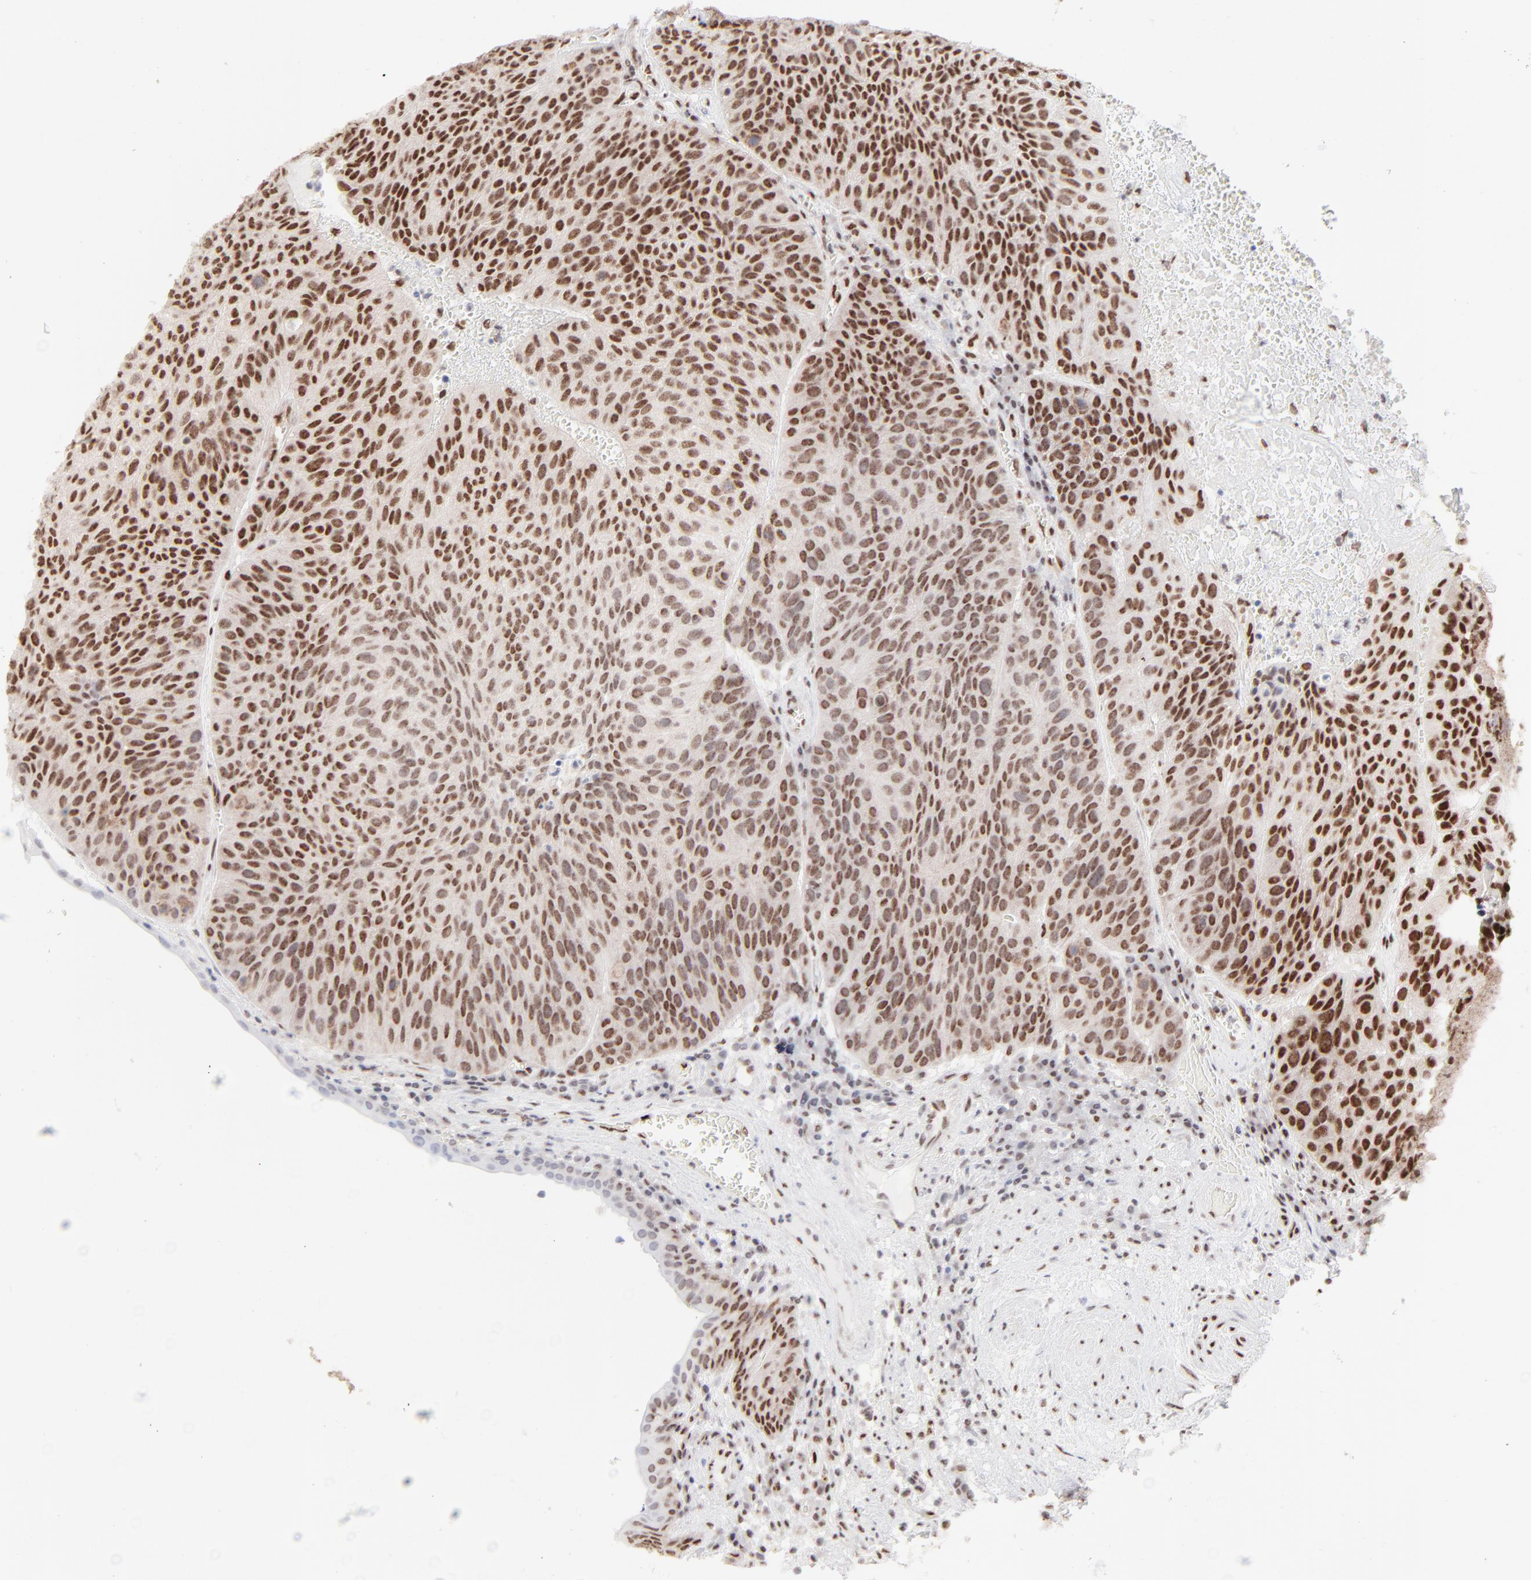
{"staining": {"intensity": "strong", "quantity": ">75%", "location": "nuclear"}, "tissue": "urothelial cancer", "cell_type": "Tumor cells", "image_type": "cancer", "snomed": [{"axis": "morphology", "description": "Urothelial carcinoma, High grade"}, {"axis": "topography", "description": "Urinary bladder"}], "caption": "Urothelial cancer stained for a protein (brown) exhibits strong nuclear positive expression in approximately >75% of tumor cells.", "gene": "TARDBP", "patient": {"sex": "male", "age": 66}}